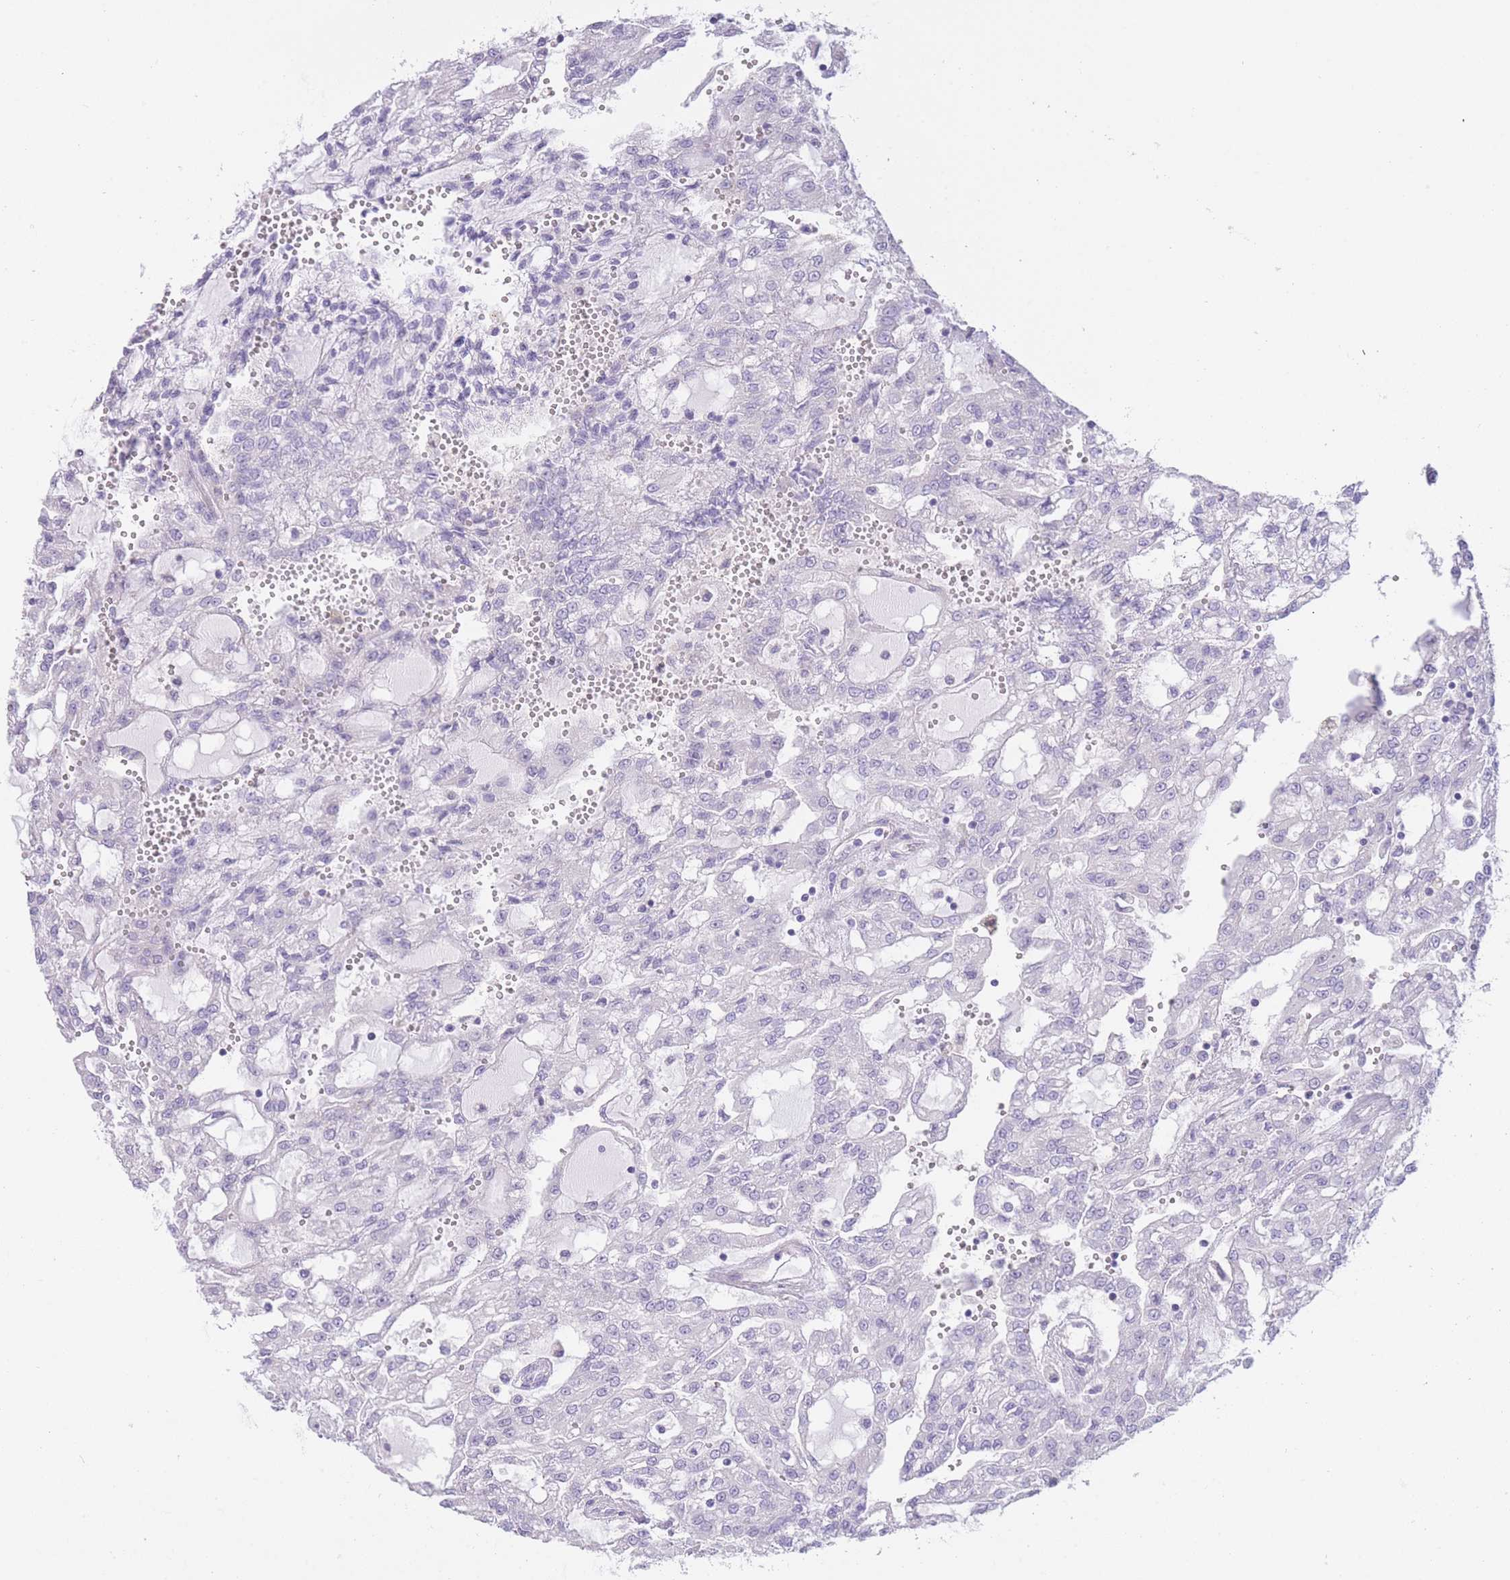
{"staining": {"intensity": "negative", "quantity": "none", "location": "none"}, "tissue": "renal cancer", "cell_type": "Tumor cells", "image_type": "cancer", "snomed": [{"axis": "morphology", "description": "Adenocarcinoma, NOS"}, {"axis": "topography", "description": "Kidney"}], "caption": "Immunohistochemistry photomicrograph of adenocarcinoma (renal) stained for a protein (brown), which reveals no expression in tumor cells.", "gene": "IMPG1", "patient": {"sex": "male", "age": 63}}